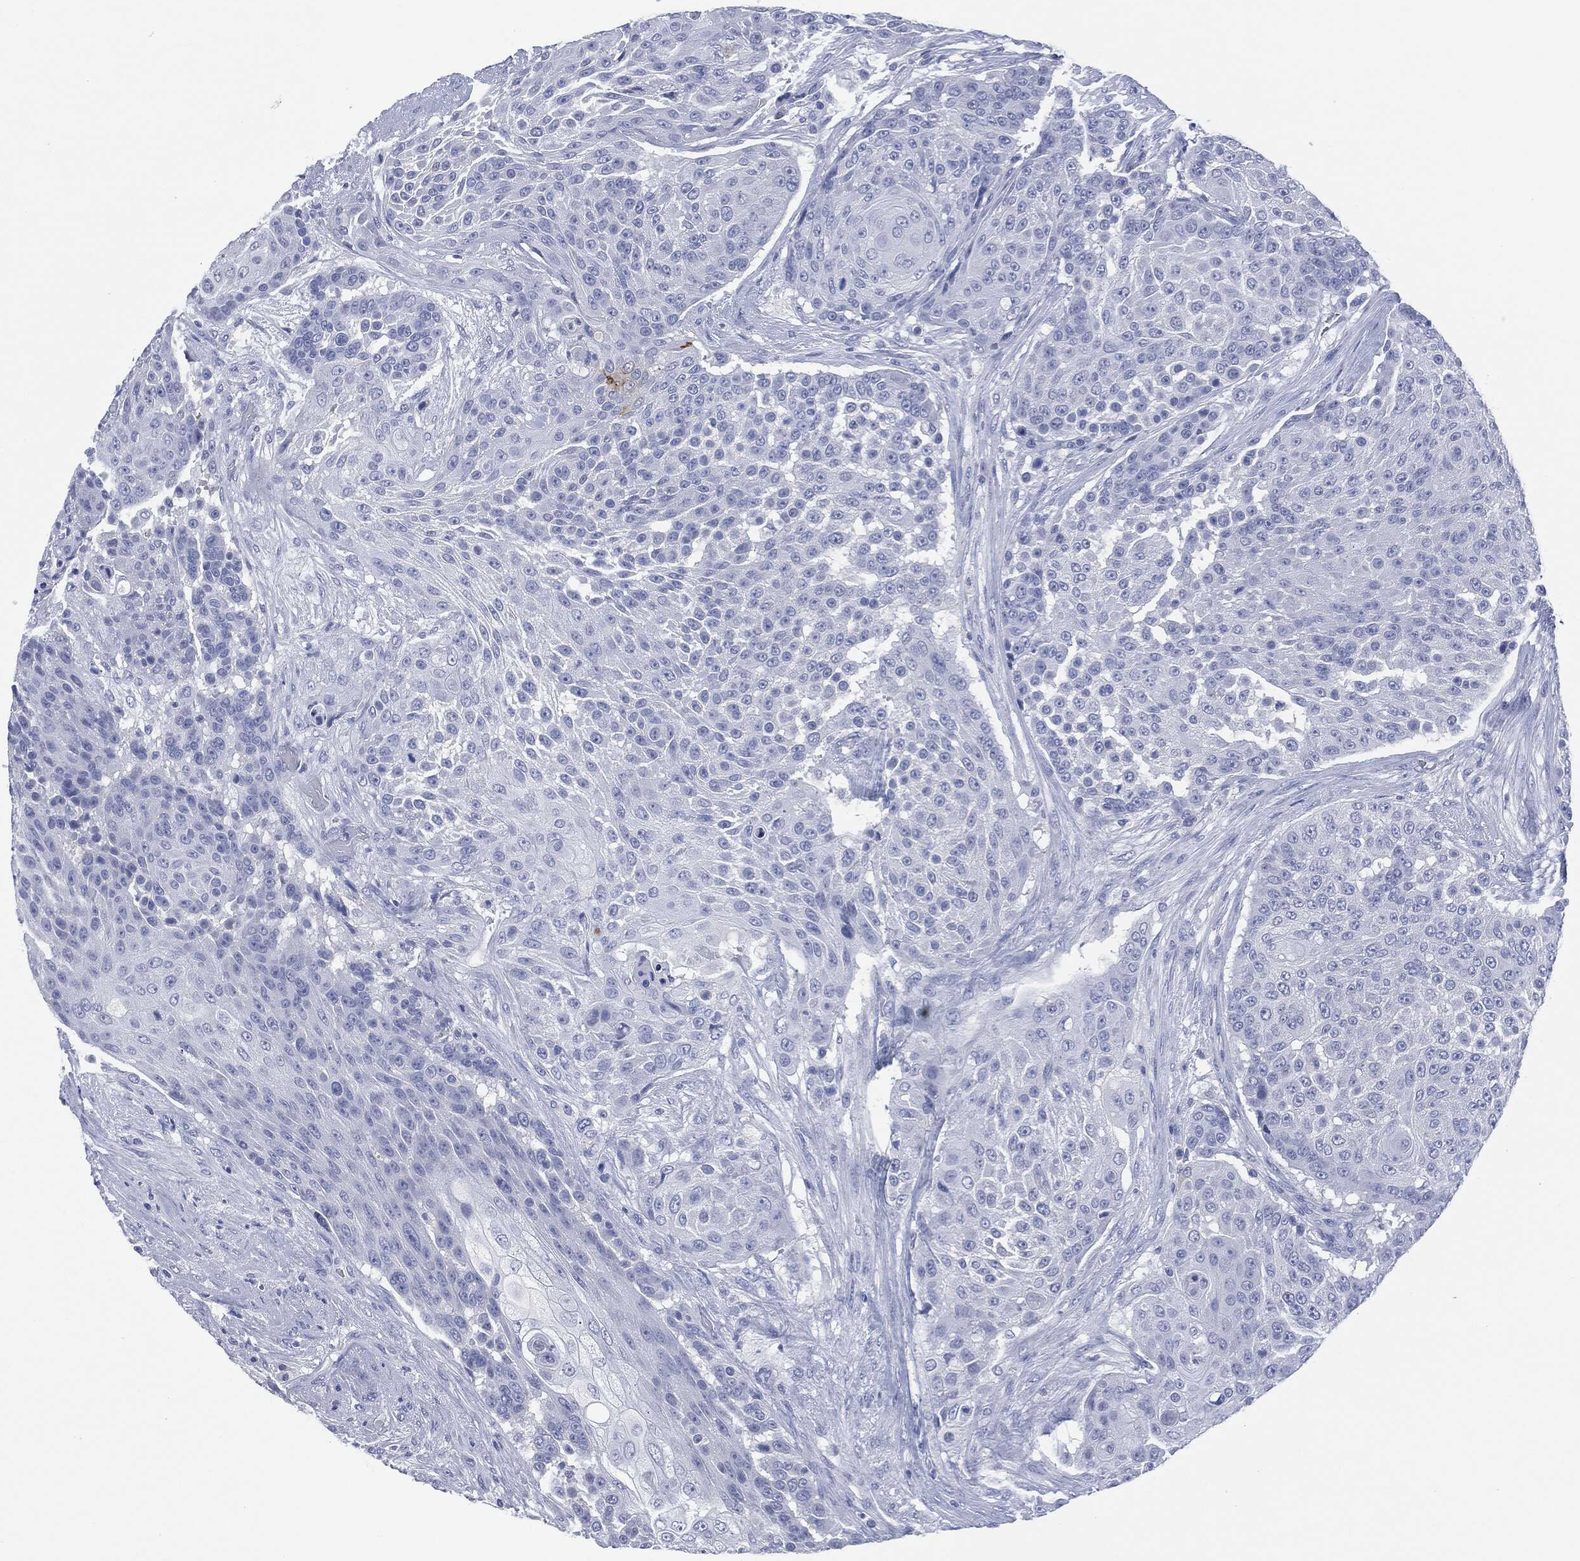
{"staining": {"intensity": "negative", "quantity": "none", "location": "none"}, "tissue": "urothelial cancer", "cell_type": "Tumor cells", "image_type": "cancer", "snomed": [{"axis": "morphology", "description": "Urothelial carcinoma, High grade"}, {"axis": "topography", "description": "Urinary bladder"}], "caption": "High-grade urothelial carcinoma was stained to show a protein in brown. There is no significant positivity in tumor cells.", "gene": "MUC16", "patient": {"sex": "female", "age": 63}}